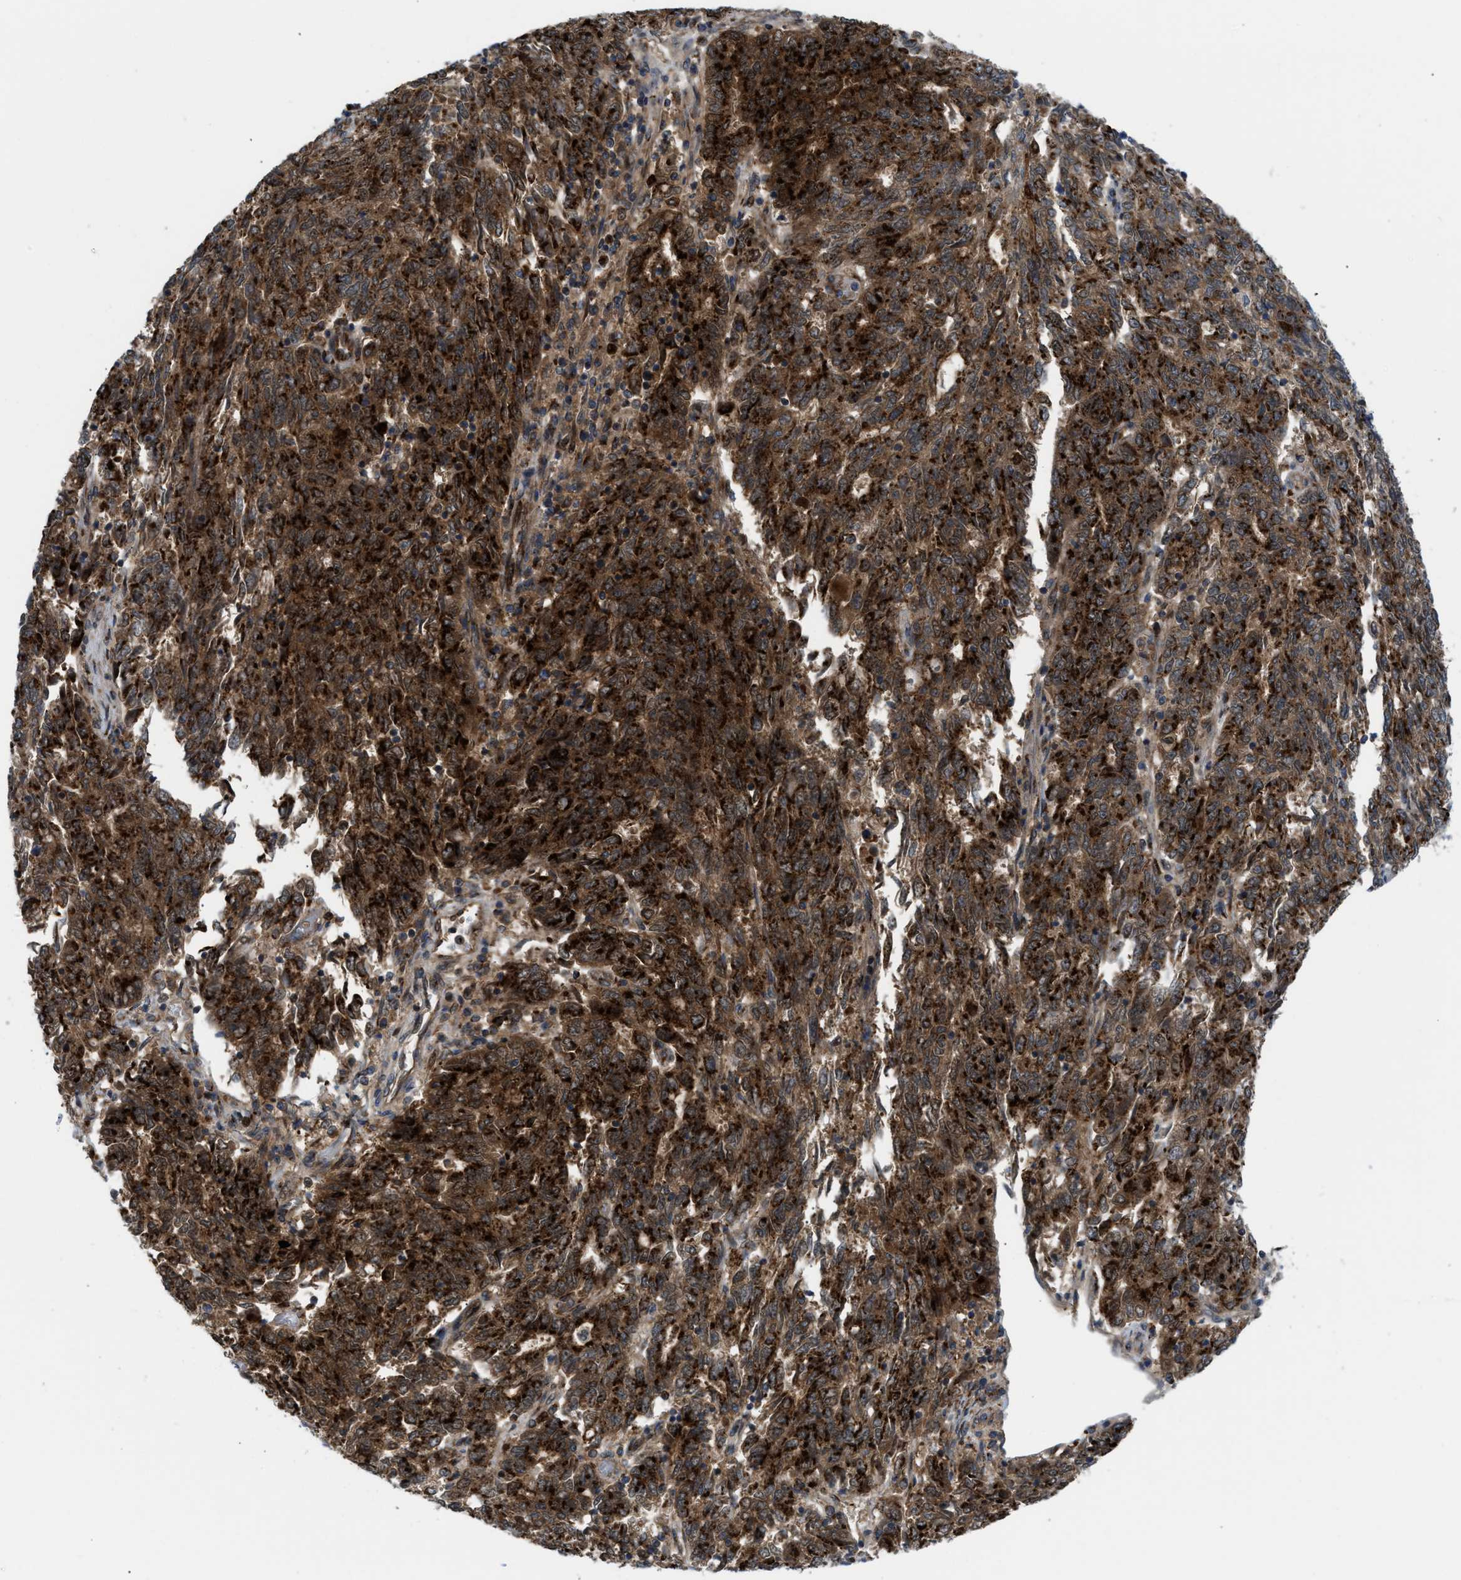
{"staining": {"intensity": "strong", "quantity": ">75%", "location": "cytoplasmic/membranous"}, "tissue": "endometrial cancer", "cell_type": "Tumor cells", "image_type": "cancer", "snomed": [{"axis": "morphology", "description": "Adenocarcinoma, NOS"}, {"axis": "topography", "description": "Endometrium"}], "caption": "The histopathology image shows immunohistochemical staining of endometrial adenocarcinoma. There is strong cytoplasmic/membranous staining is seen in about >75% of tumor cells.", "gene": "SLC38A10", "patient": {"sex": "female", "age": 80}}